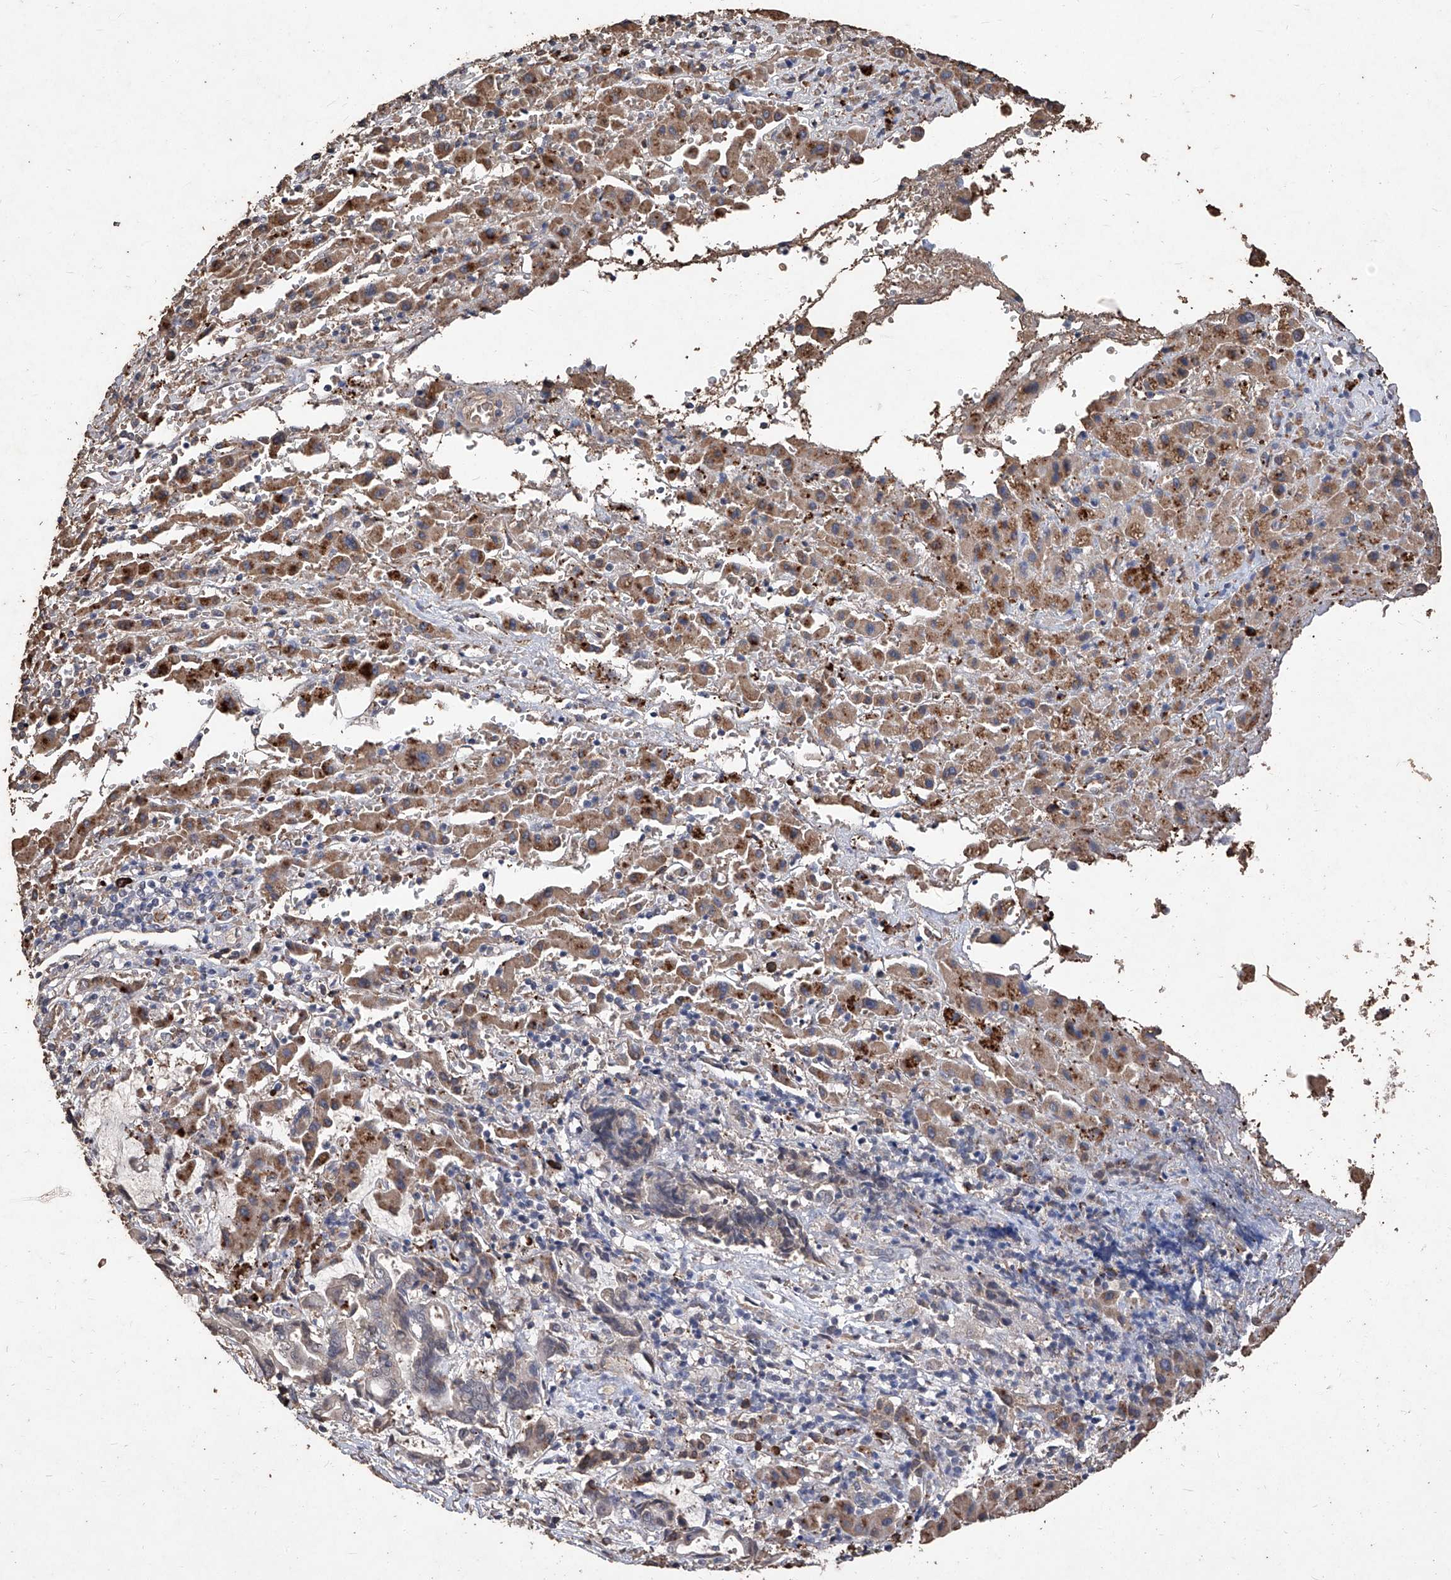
{"staining": {"intensity": "weak", "quantity": "<25%", "location": "cytoplasmic/membranous"}, "tissue": "liver cancer", "cell_type": "Tumor cells", "image_type": "cancer", "snomed": [{"axis": "morphology", "description": "Cholangiocarcinoma"}, {"axis": "topography", "description": "Liver"}], "caption": "Immunohistochemistry (IHC) histopathology image of neoplastic tissue: human cholangiocarcinoma (liver) stained with DAB (3,3'-diaminobenzidine) displays no significant protein staining in tumor cells.", "gene": "EML1", "patient": {"sex": "male", "age": 57}}